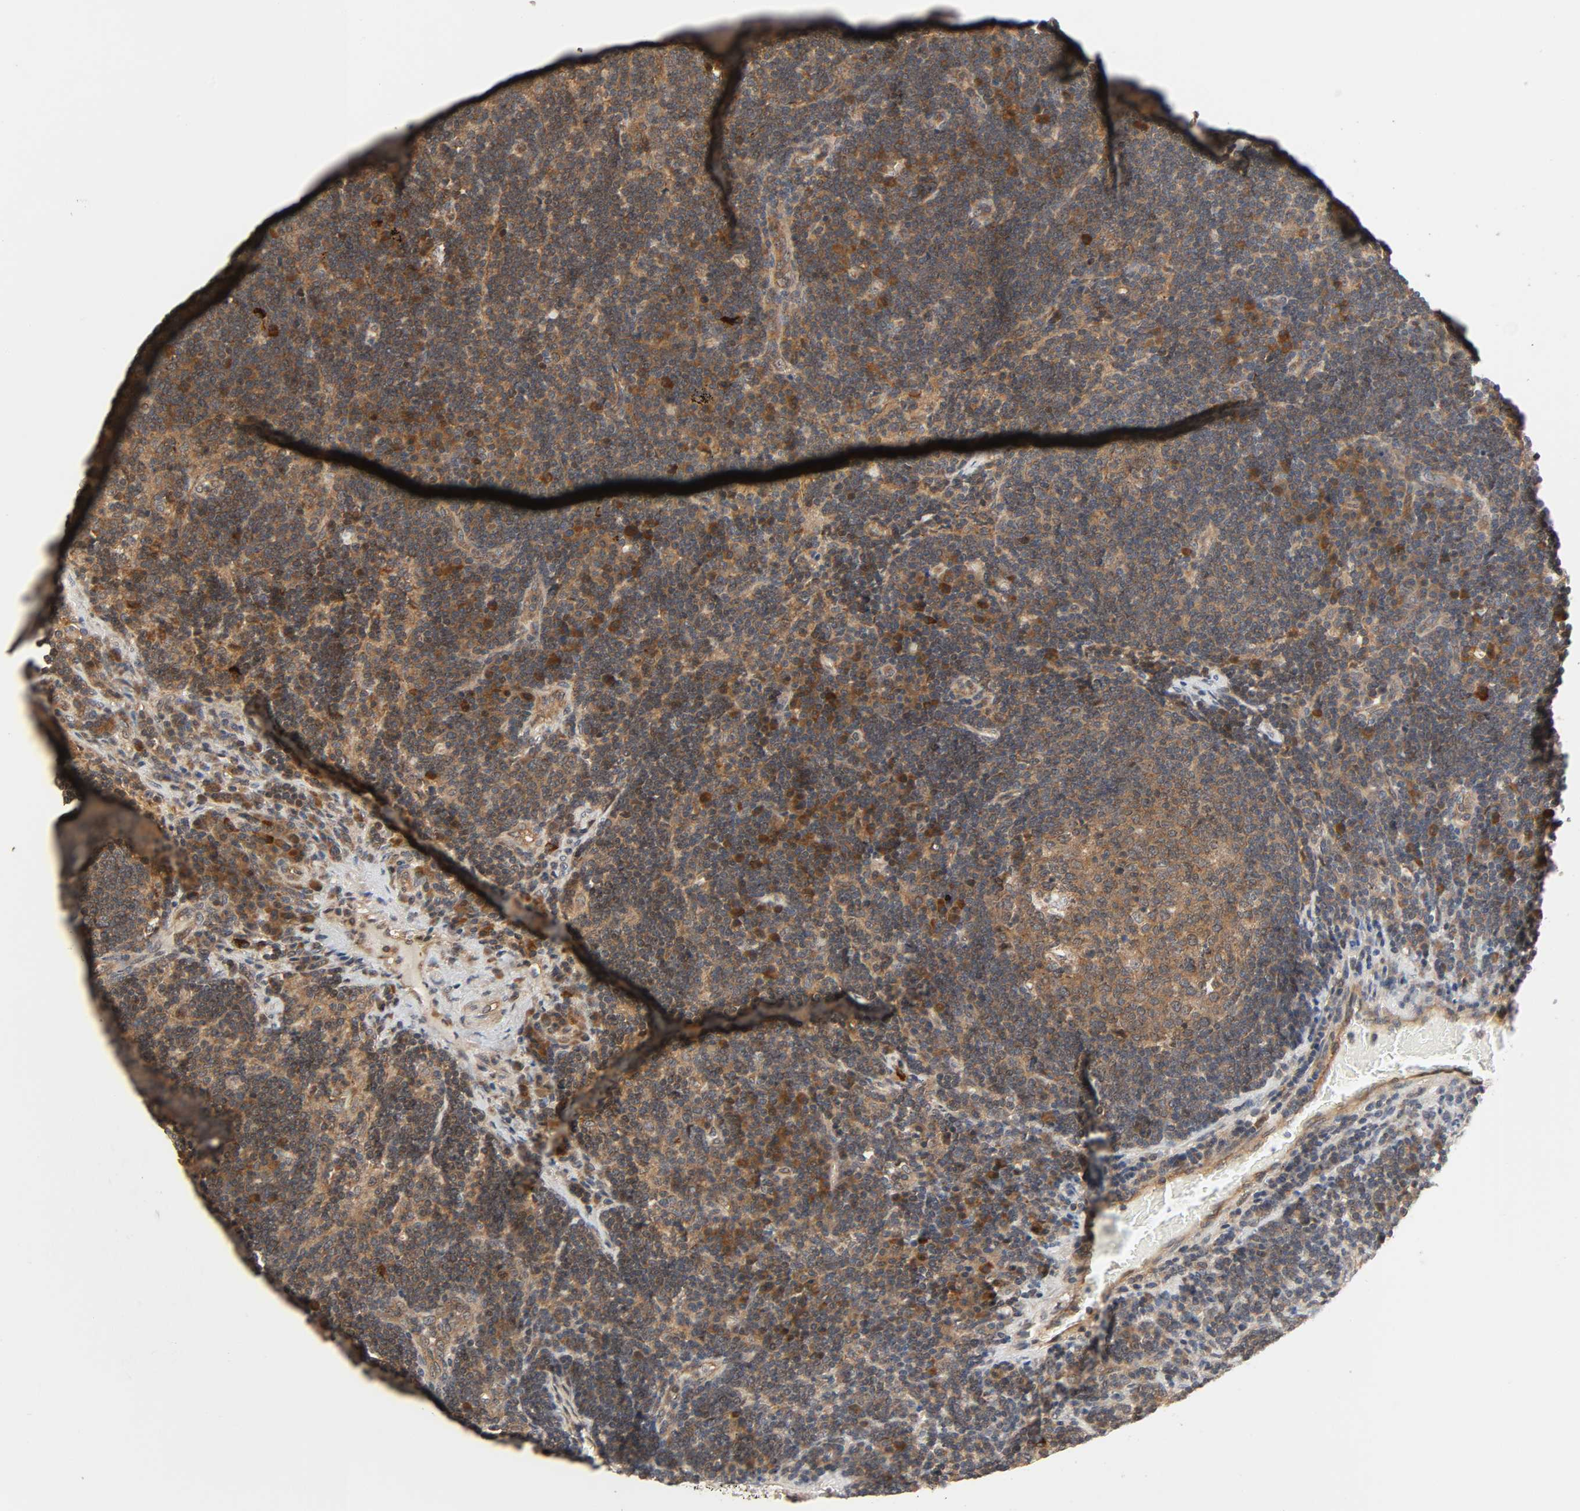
{"staining": {"intensity": "moderate", "quantity": ">75%", "location": "cytoplasmic/membranous"}, "tissue": "lymph node", "cell_type": "Germinal center cells", "image_type": "normal", "snomed": [{"axis": "morphology", "description": "Normal tissue, NOS"}, {"axis": "morphology", "description": "Squamous cell carcinoma, metastatic, NOS"}, {"axis": "topography", "description": "Lymph node"}], "caption": "About >75% of germinal center cells in normal lymph node show moderate cytoplasmic/membranous protein expression as visualized by brown immunohistochemical staining.", "gene": "PPP2R1B", "patient": {"sex": "female", "age": 53}}